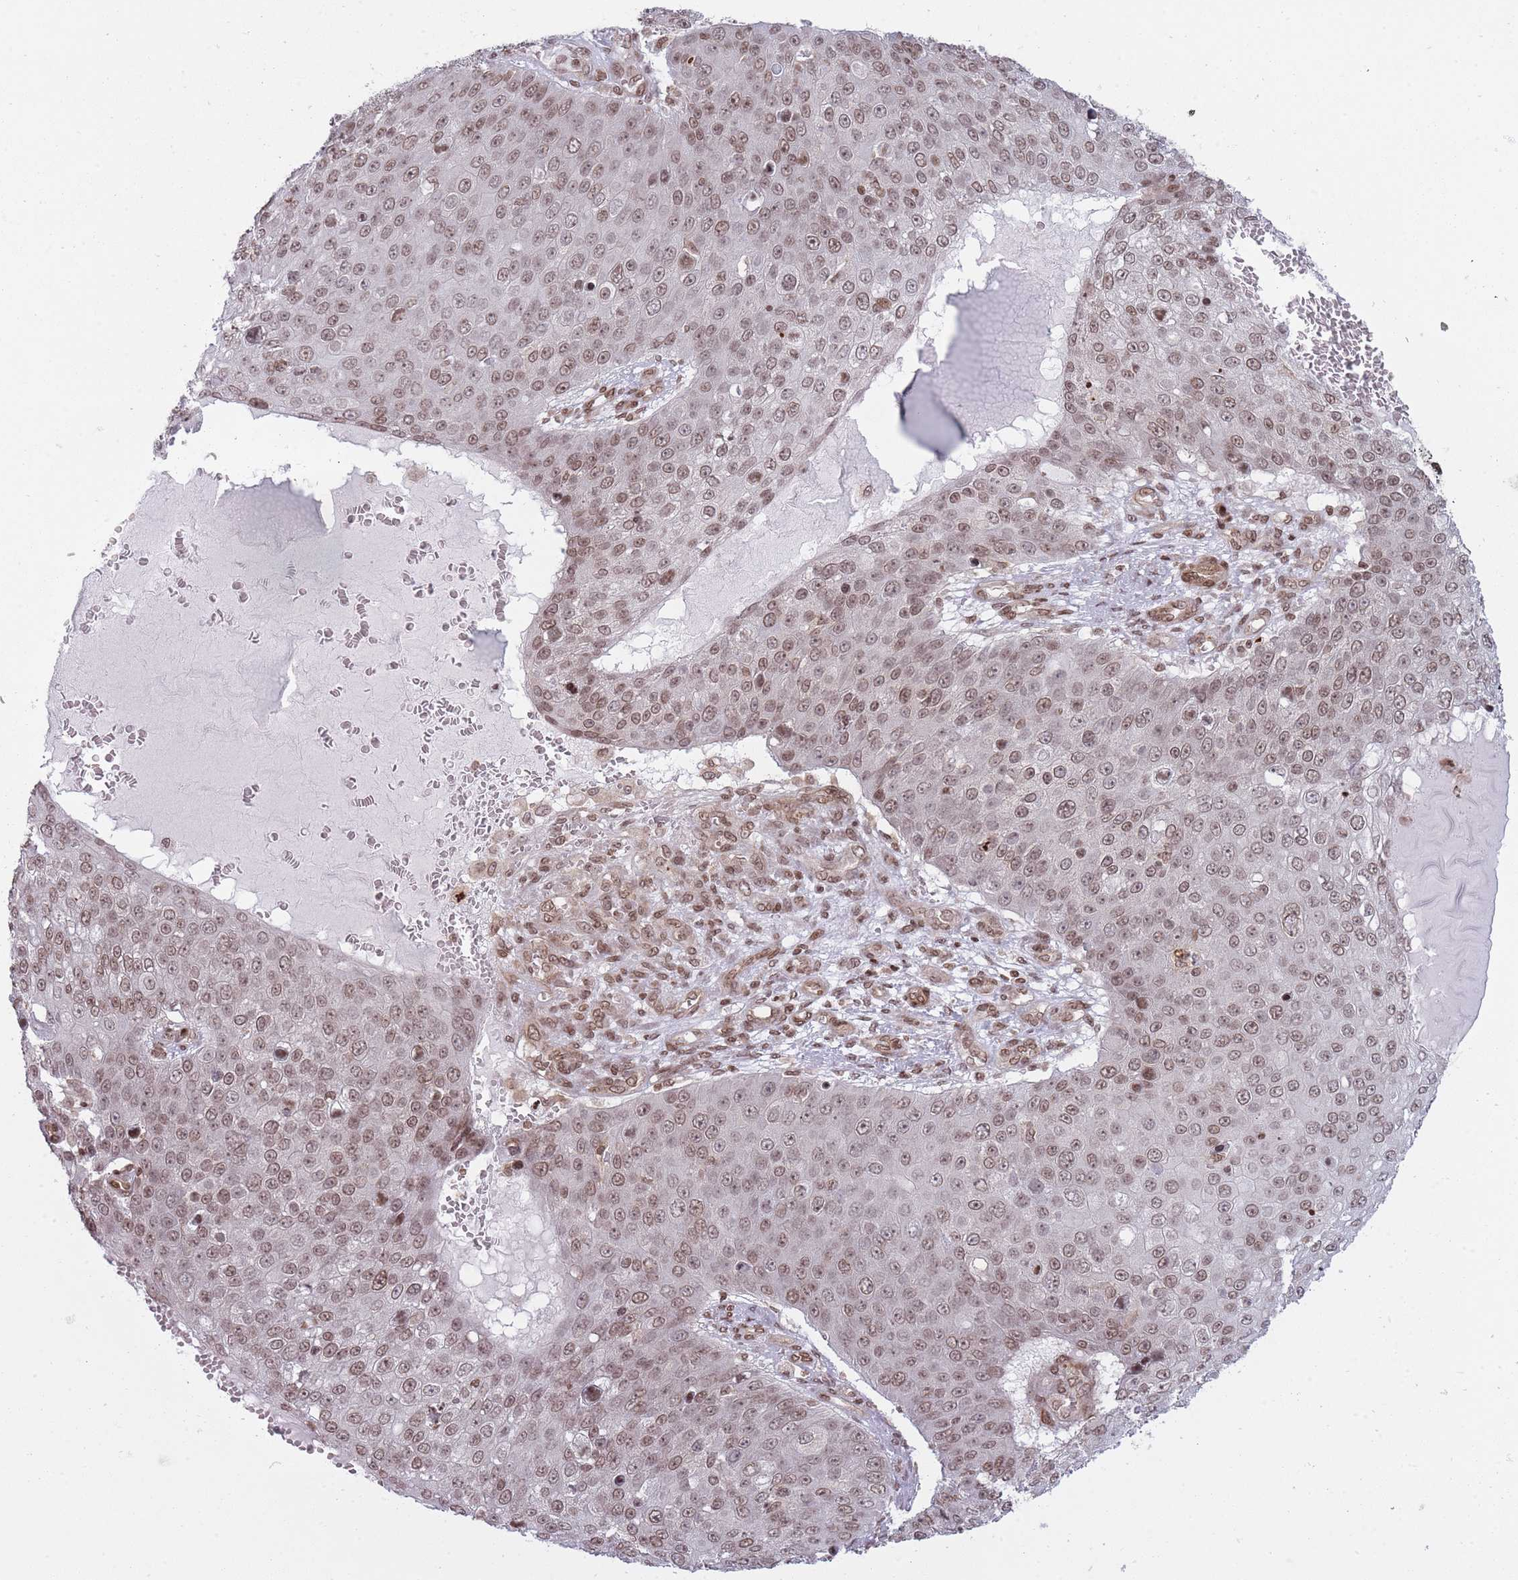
{"staining": {"intensity": "weak", "quantity": ">75%", "location": "nuclear"}, "tissue": "skin cancer", "cell_type": "Tumor cells", "image_type": "cancer", "snomed": [{"axis": "morphology", "description": "Squamous cell carcinoma, NOS"}, {"axis": "topography", "description": "Skin"}], "caption": "Immunohistochemical staining of skin cancer reveals low levels of weak nuclear protein expression in about >75% of tumor cells.", "gene": "TMC6", "patient": {"sex": "male", "age": 71}}